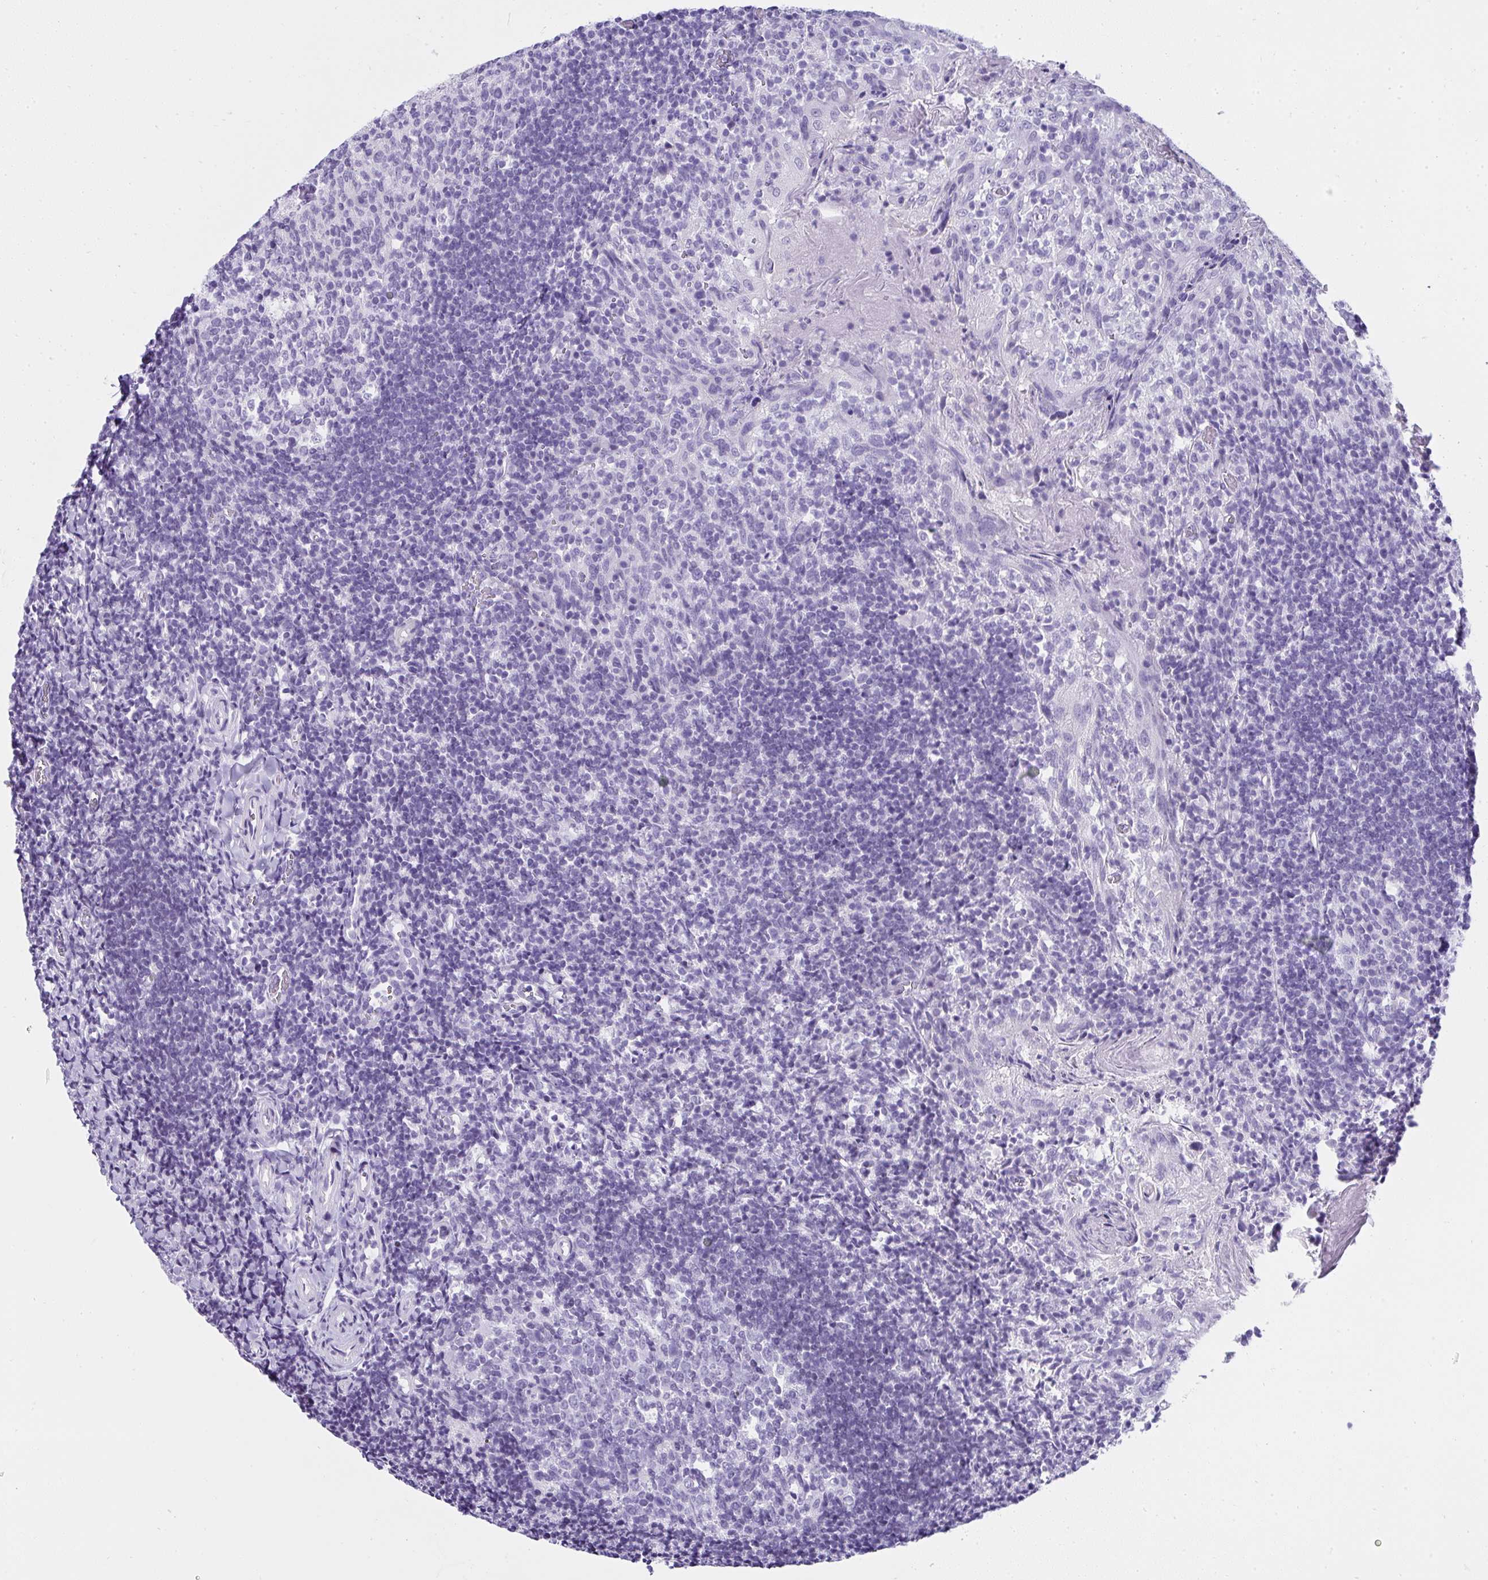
{"staining": {"intensity": "negative", "quantity": "none", "location": "none"}, "tissue": "tonsil", "cell_type": "Germinal center cells", "image_type": "normal", "snomed": [{"axis": "morphology", "description": "Normal tissue, NOS"}, {"axis": "topography", "description": "Tonsil"}], "caption": "An immunohistochemistry photomicrograph of normal tonsil is shown. There is no staining in germinal center cells of tonsil. Brightfield microscopy of IHC stained with DAB (brown) and hematoxylin (blue), captured at high magnification.", "gene": "RNF183", "patient": {"sex": "female", "age": 10}}